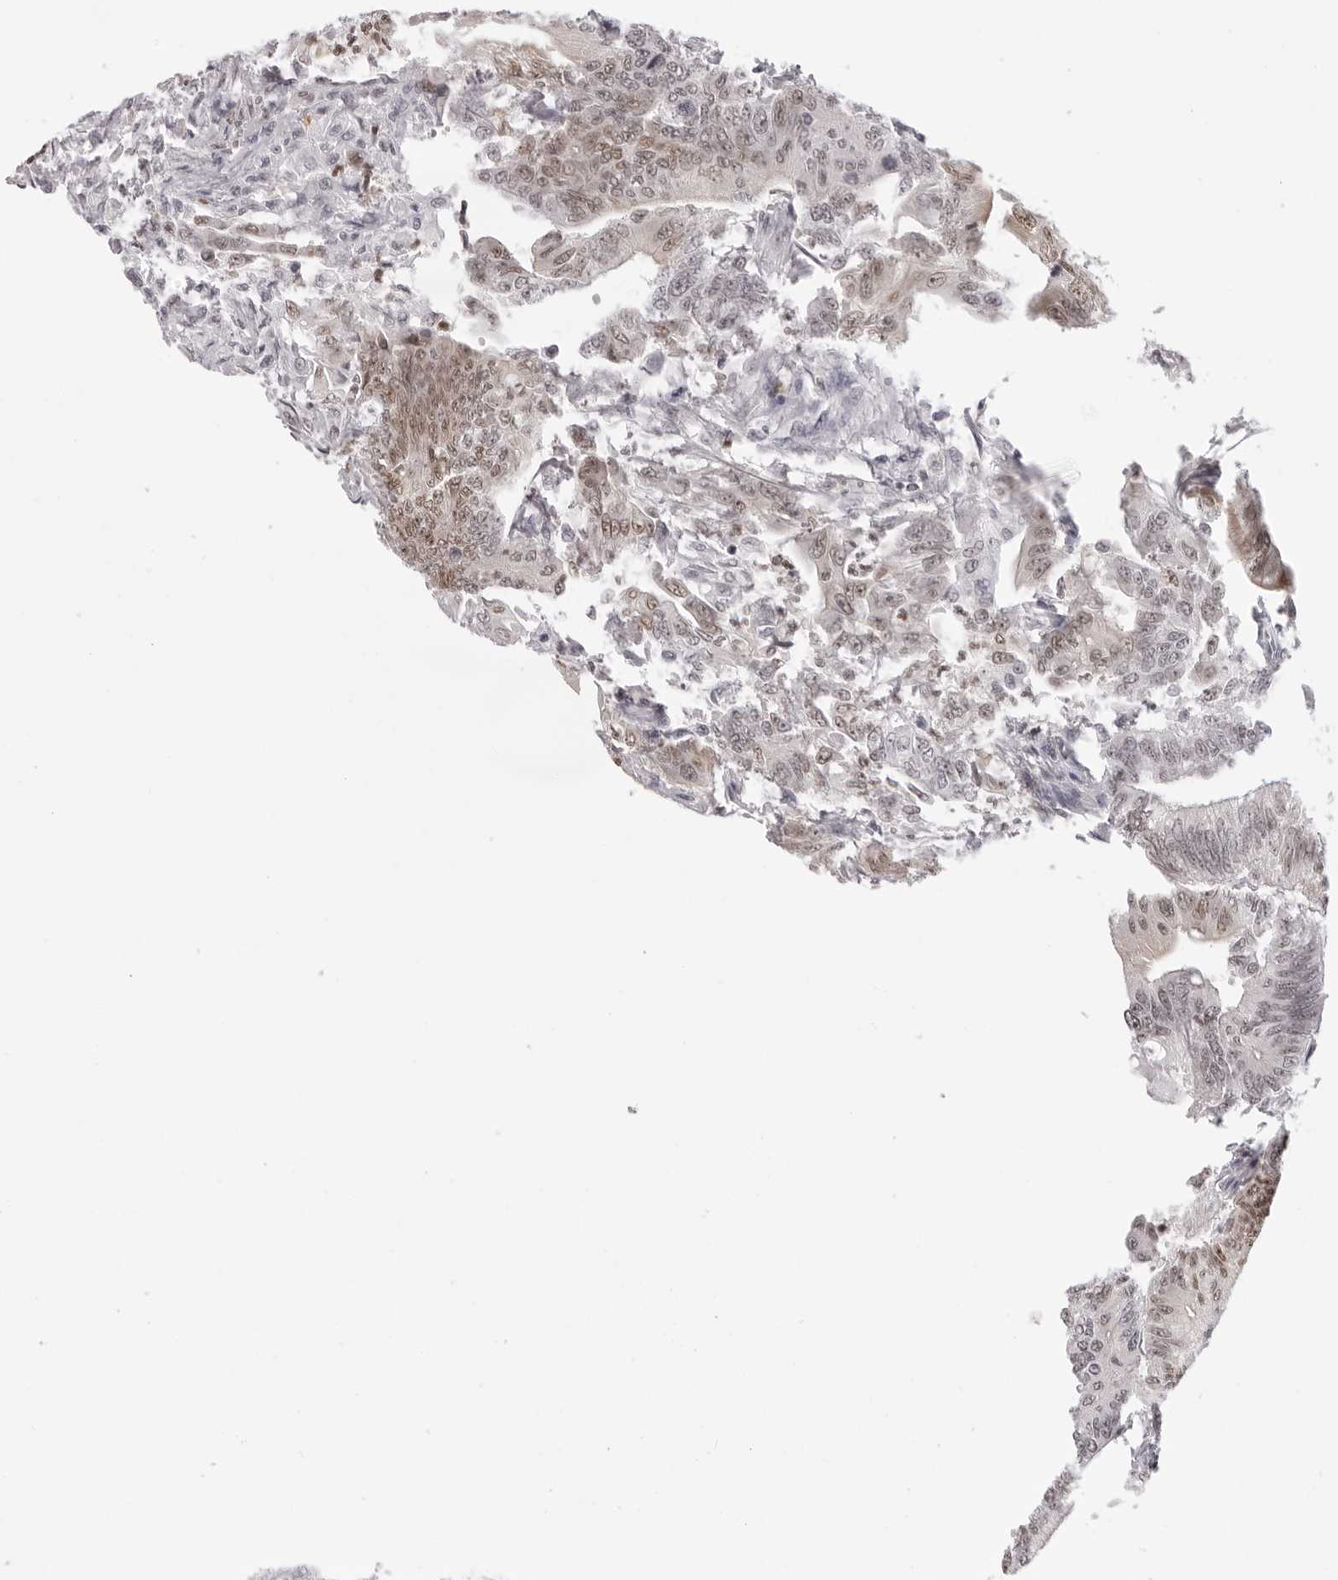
{"staining": {"intensity": "weak", "quantity": ">75%", "location": "nuclear"}, "tissue": "colorectal cancer", "cell_type": "Tumor cells", "image_type": "cancer", "snomed": [{"axis": "morphology", "description": "Adenoma, NOS"}, {"axis": "morphology", "description": "Adenocarcinoma, NOS"}, {"axis": "topography", "description": "Colon"}], "caption": "DAB (3,3'-diaminobenzidine) immunohistochemical staining of human adenocarcinoma (colorectal) reveals weak nuclear protein positivity in approximately >75% of tumor cells. (IHC, brightfield microscopy, high magnification).", "gene": "HSPA4", "patient": {"sex": "male", "age": 79}}